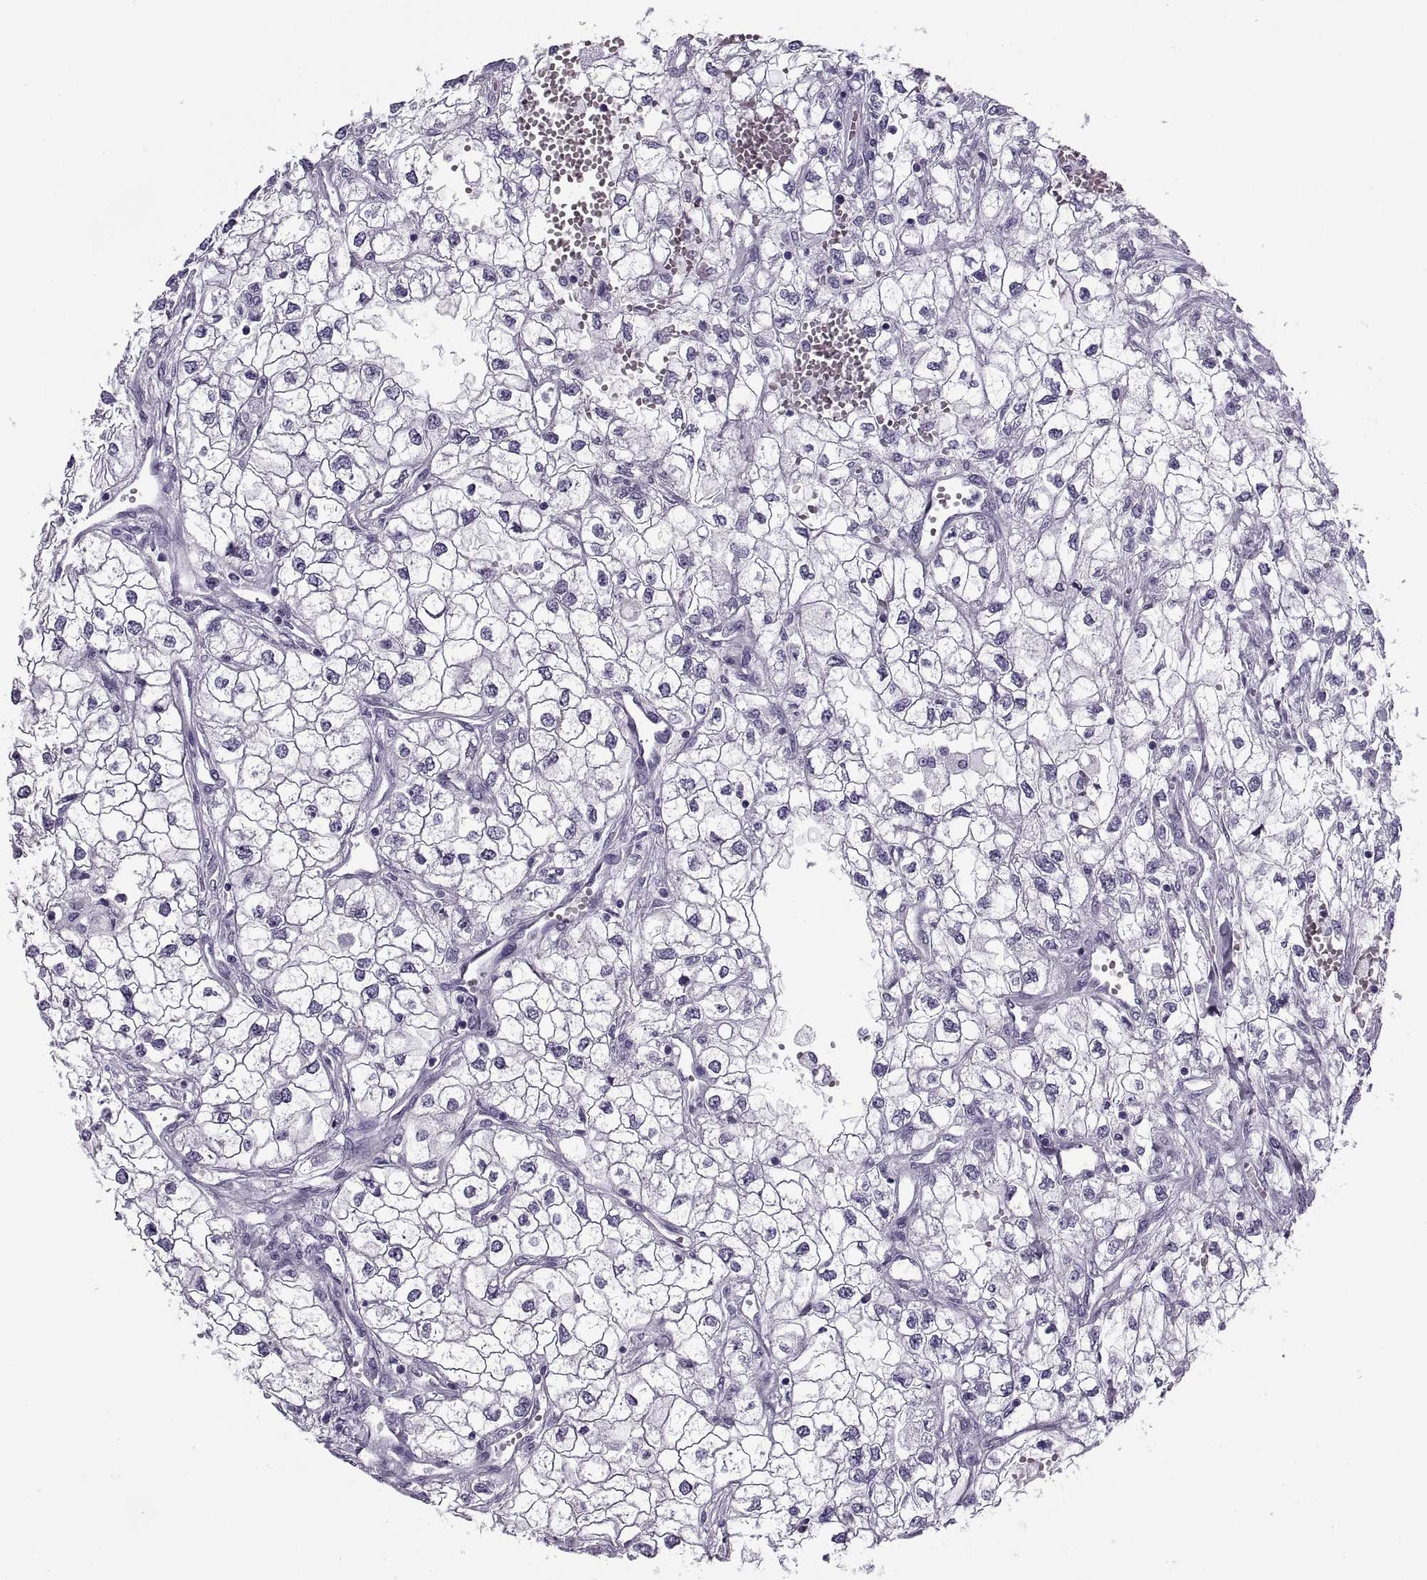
{"staining": {"intensity": "negative", "quantity": "none", "location": "none"}, "tissue": "renal cancer", "cell_type": "Tumor cells", "image_type": "cancer", "snomed": [{"axis": "morphology", "description": "Adenocarcinoma, NOS"}, {"axis": "topography", "description": "Kidney"}], "caption": "Immunohistochemical staining of renal cancer (adenocarcinoma) exhibits no significant expression in tumor cells.", "gene": "RLBP1", "patient": {"sex": "male", "age": 59}}